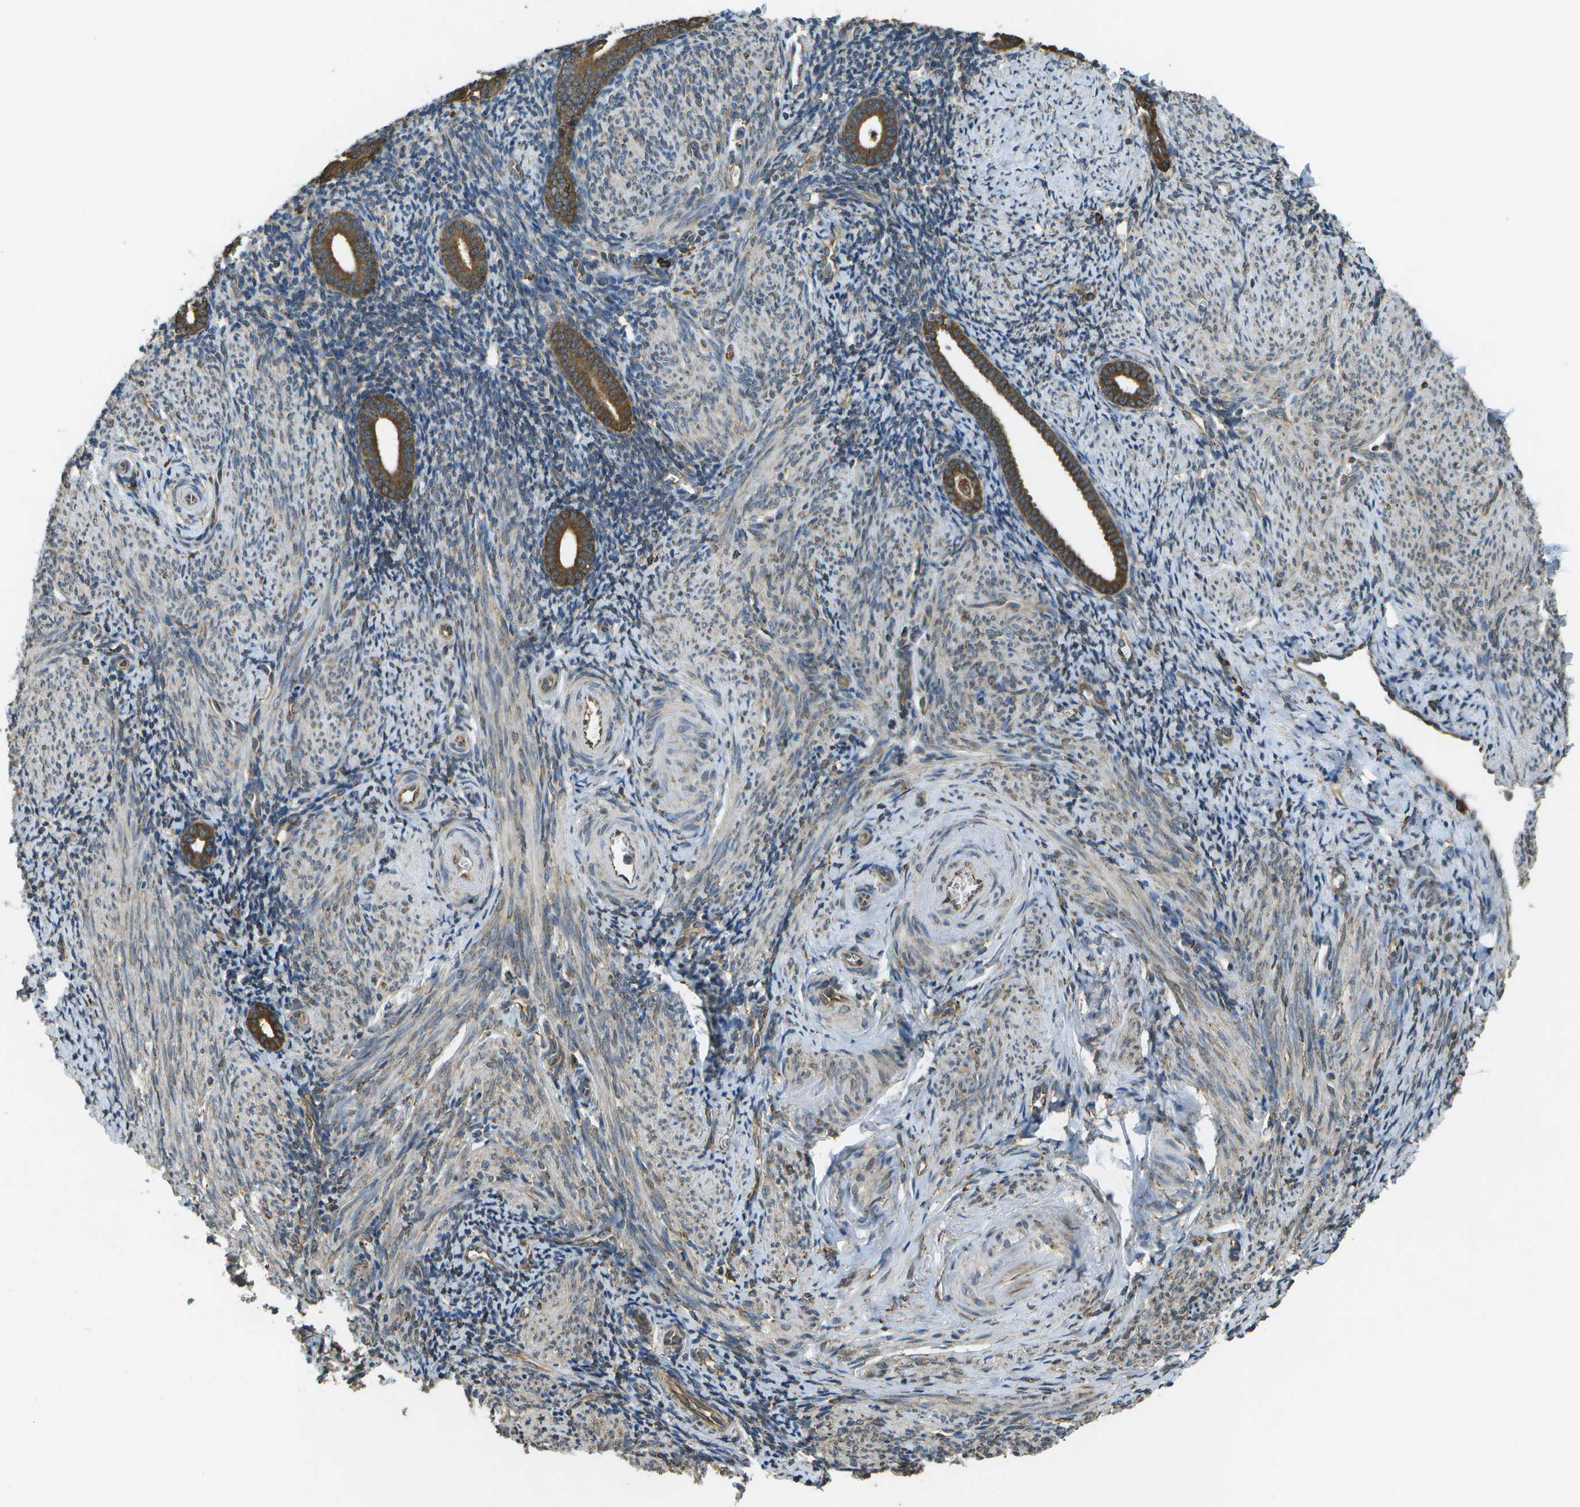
{"staining": {"intensity": "weak", "quantity": "<25%", "location": "cytoplasmic/membranous"}, "tissue": "endometrium", "cell_type": "Cells in endometrial stroma", "image_type": "normal", "snomed": [{"axis": "morphology", "description": "Normal tissue, NOS"}, {"axis": "topography", "description": "Endometrium"}], "caption": "This image is of unremarkable endometrium stained with immunohistochemistry (IHC) to label a protein in brown with the nuclei are counter-stained blue. There is no positivity in cells in endometrial stroma.", "gene": "PDIA4", "patient": {"sex": "female", "age": 50}}